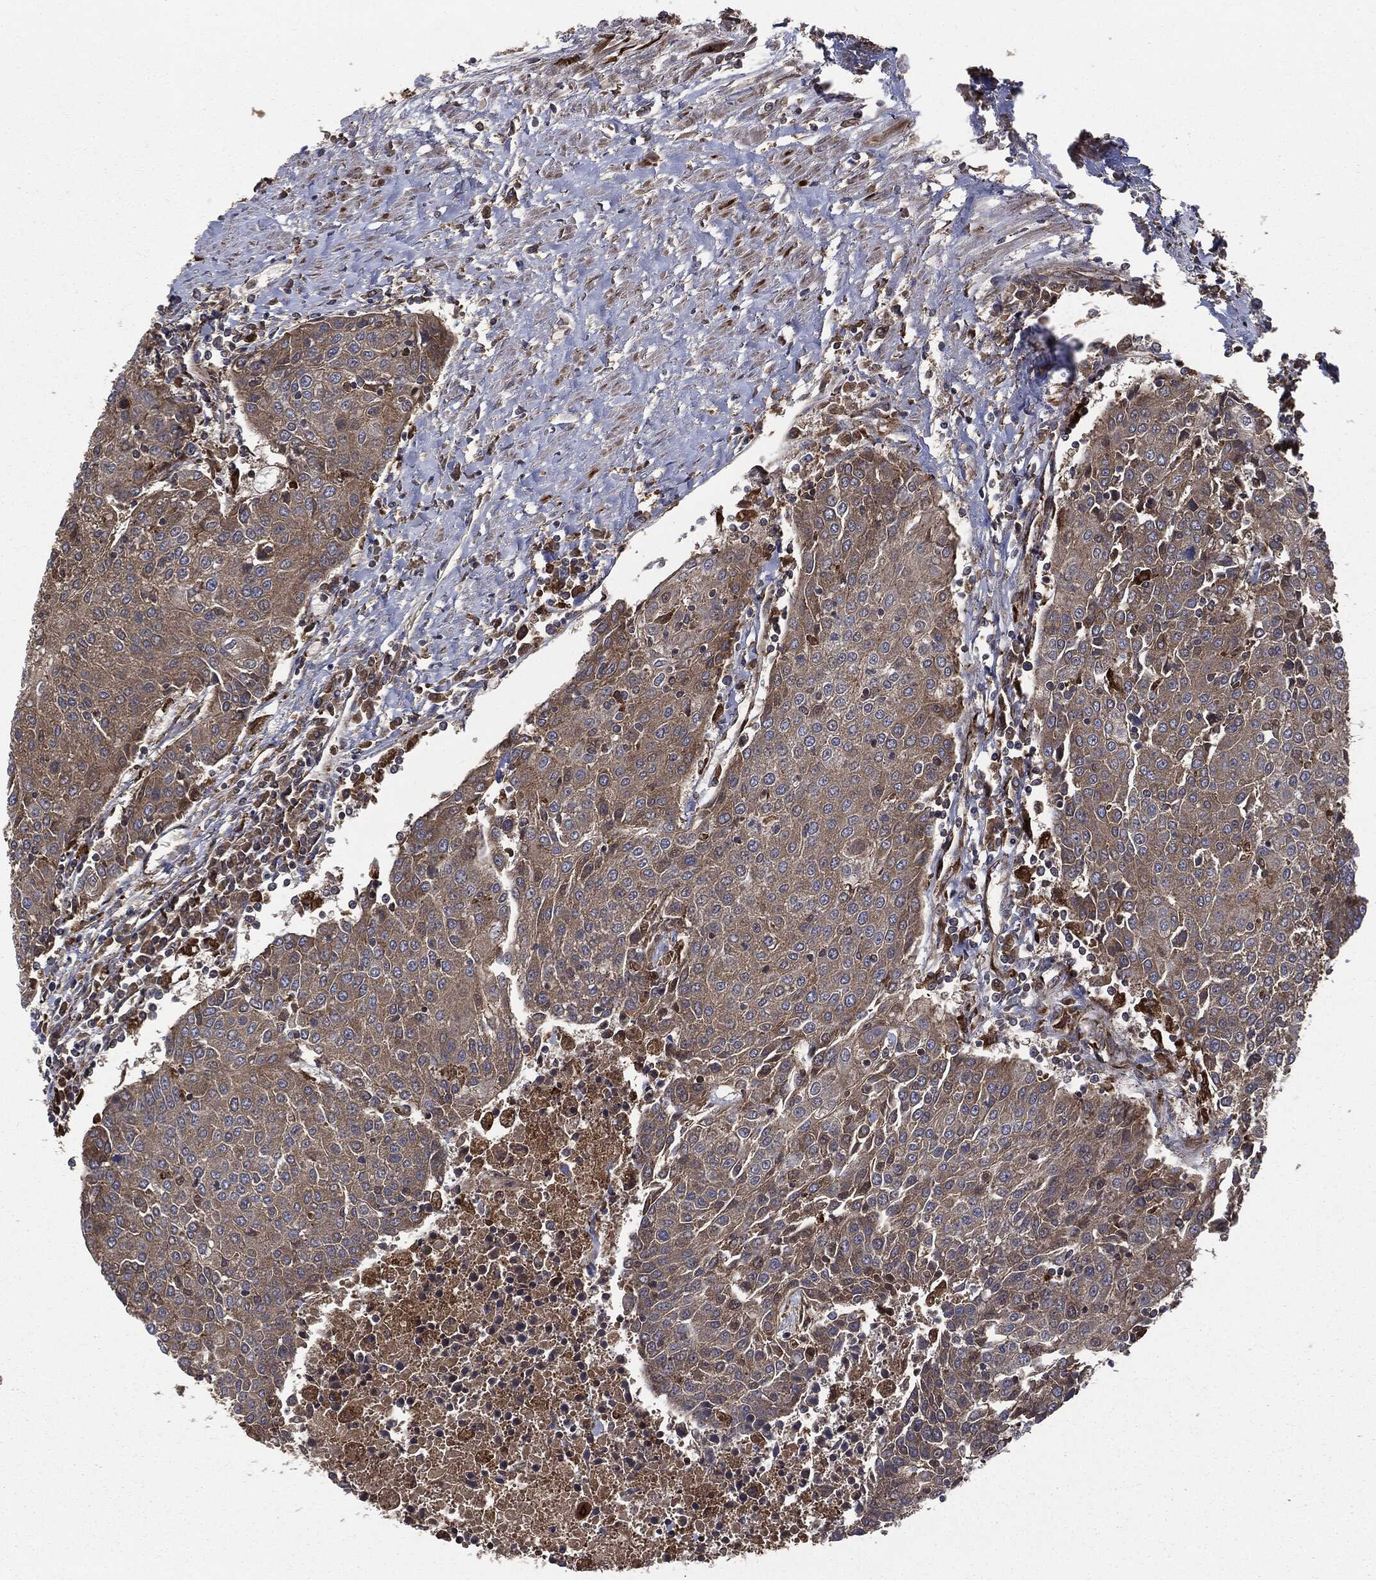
{"staining": {"intensity": "moderate", "quantity": ">75%", "location": "cytoplasmic/membranous"}, "tissue": "urothelial cancer", "cell_type": "Tumor cells", "image_type": "cancer", "snomed": [{"axis": "morphology", "description": "Urothelial carcinoma, High grade"}, {"axis": "topography", "description": "Urinary bladder"}], "caption": "Urothelial carcinoma (high-grade) stained for a protein displays moderate cytoplasmic/membranous positivity in tumor cells.", "gene": "PLOD3", "patient": {"sex": "female", "age": 85}}